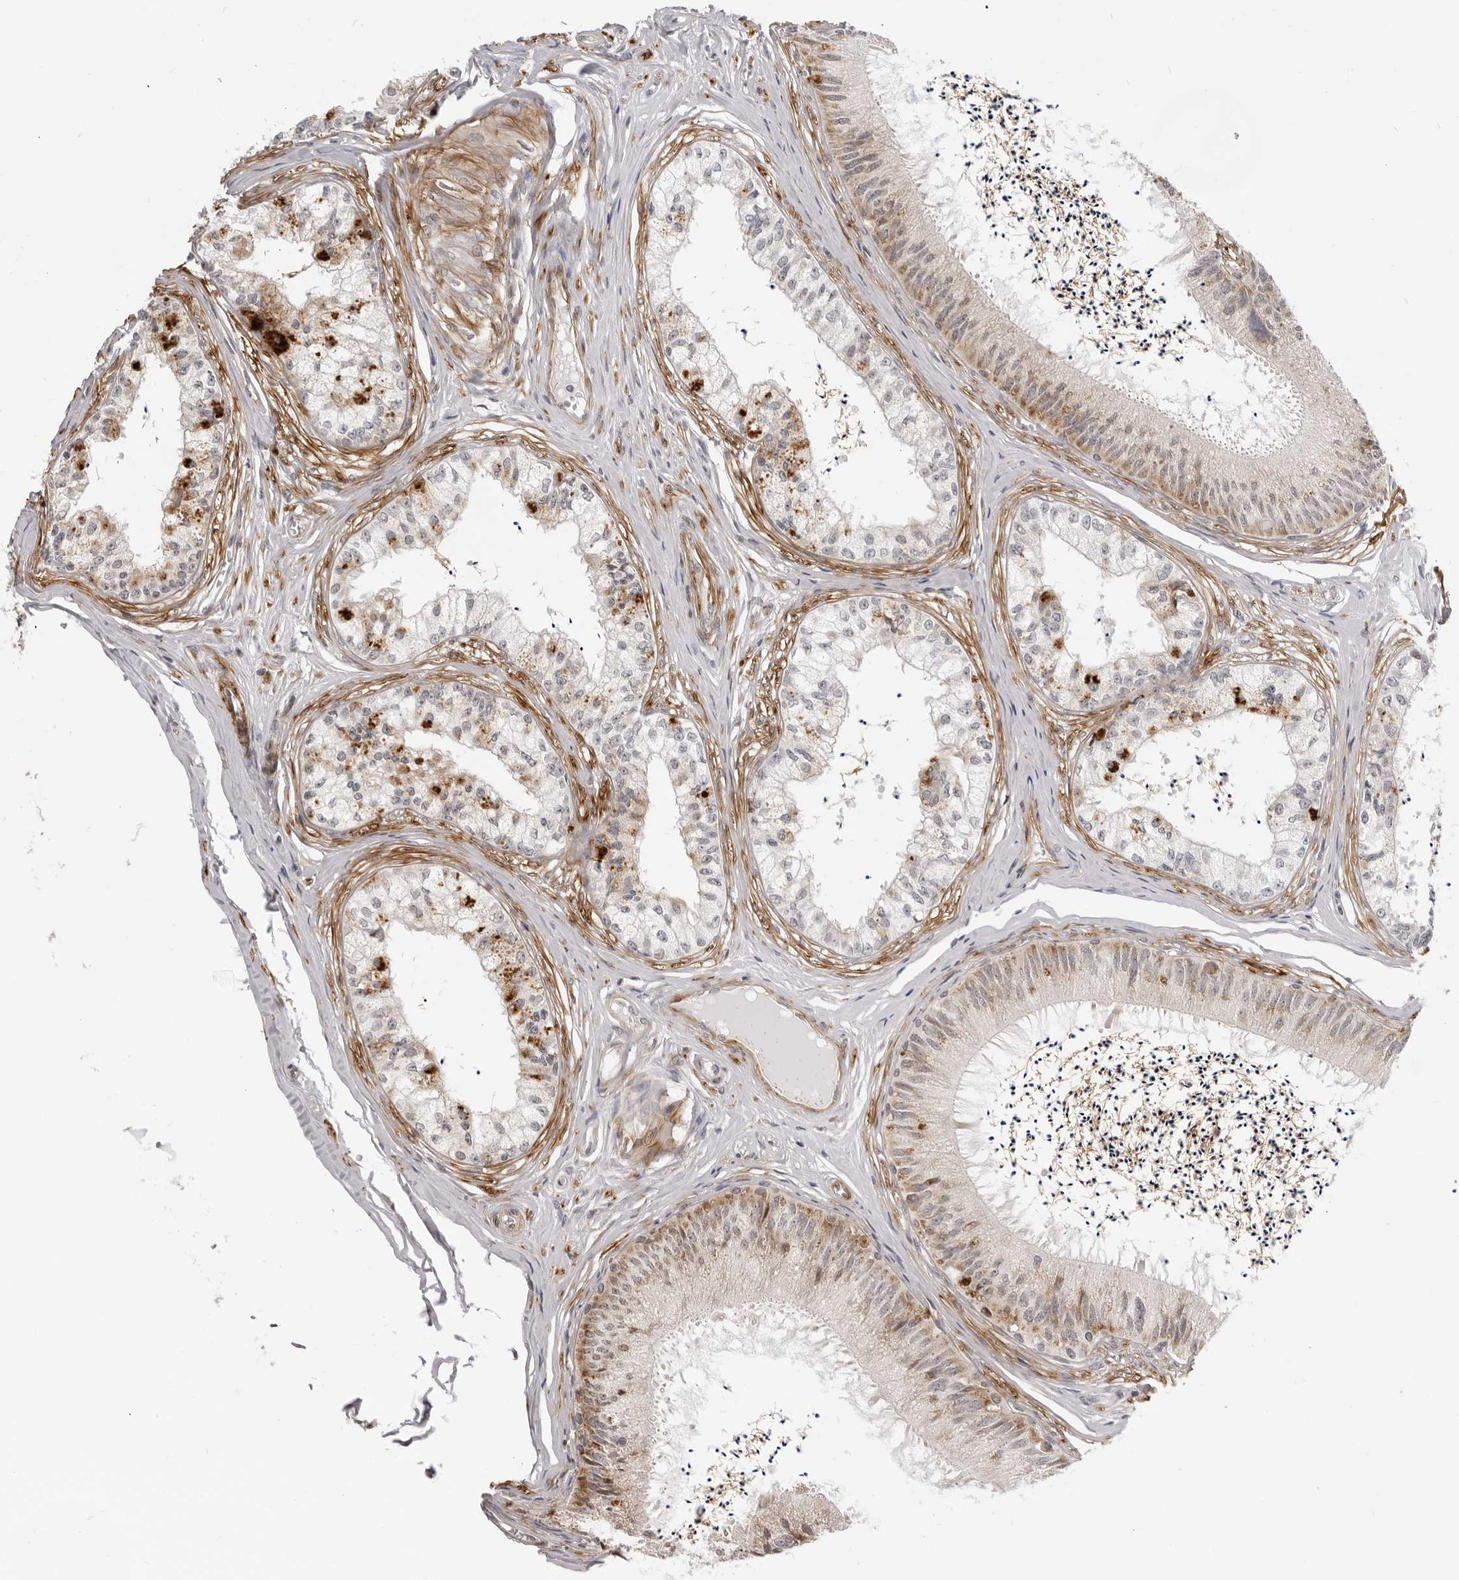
{"staining": {"intensity": "moderate", "quantity": ">75%", "location": "cytoplasmic/membranous"}, "tissue": "epididymis", "cell_type": "Glandular cells", "image_type": "normal", "snomed": [{"axis": "morphology", "description": "Normal tissue, NOS"}, {"axis": "topography", "description": "Epididymis"}], "caption": "Protein expression analysis of normal human epididymis reveals moderate cytoplasmic/membranous positivity in about >75% of glandular cells.", "gene": "SRGAP2", "patient": {"sex": "male", "age": 79}}